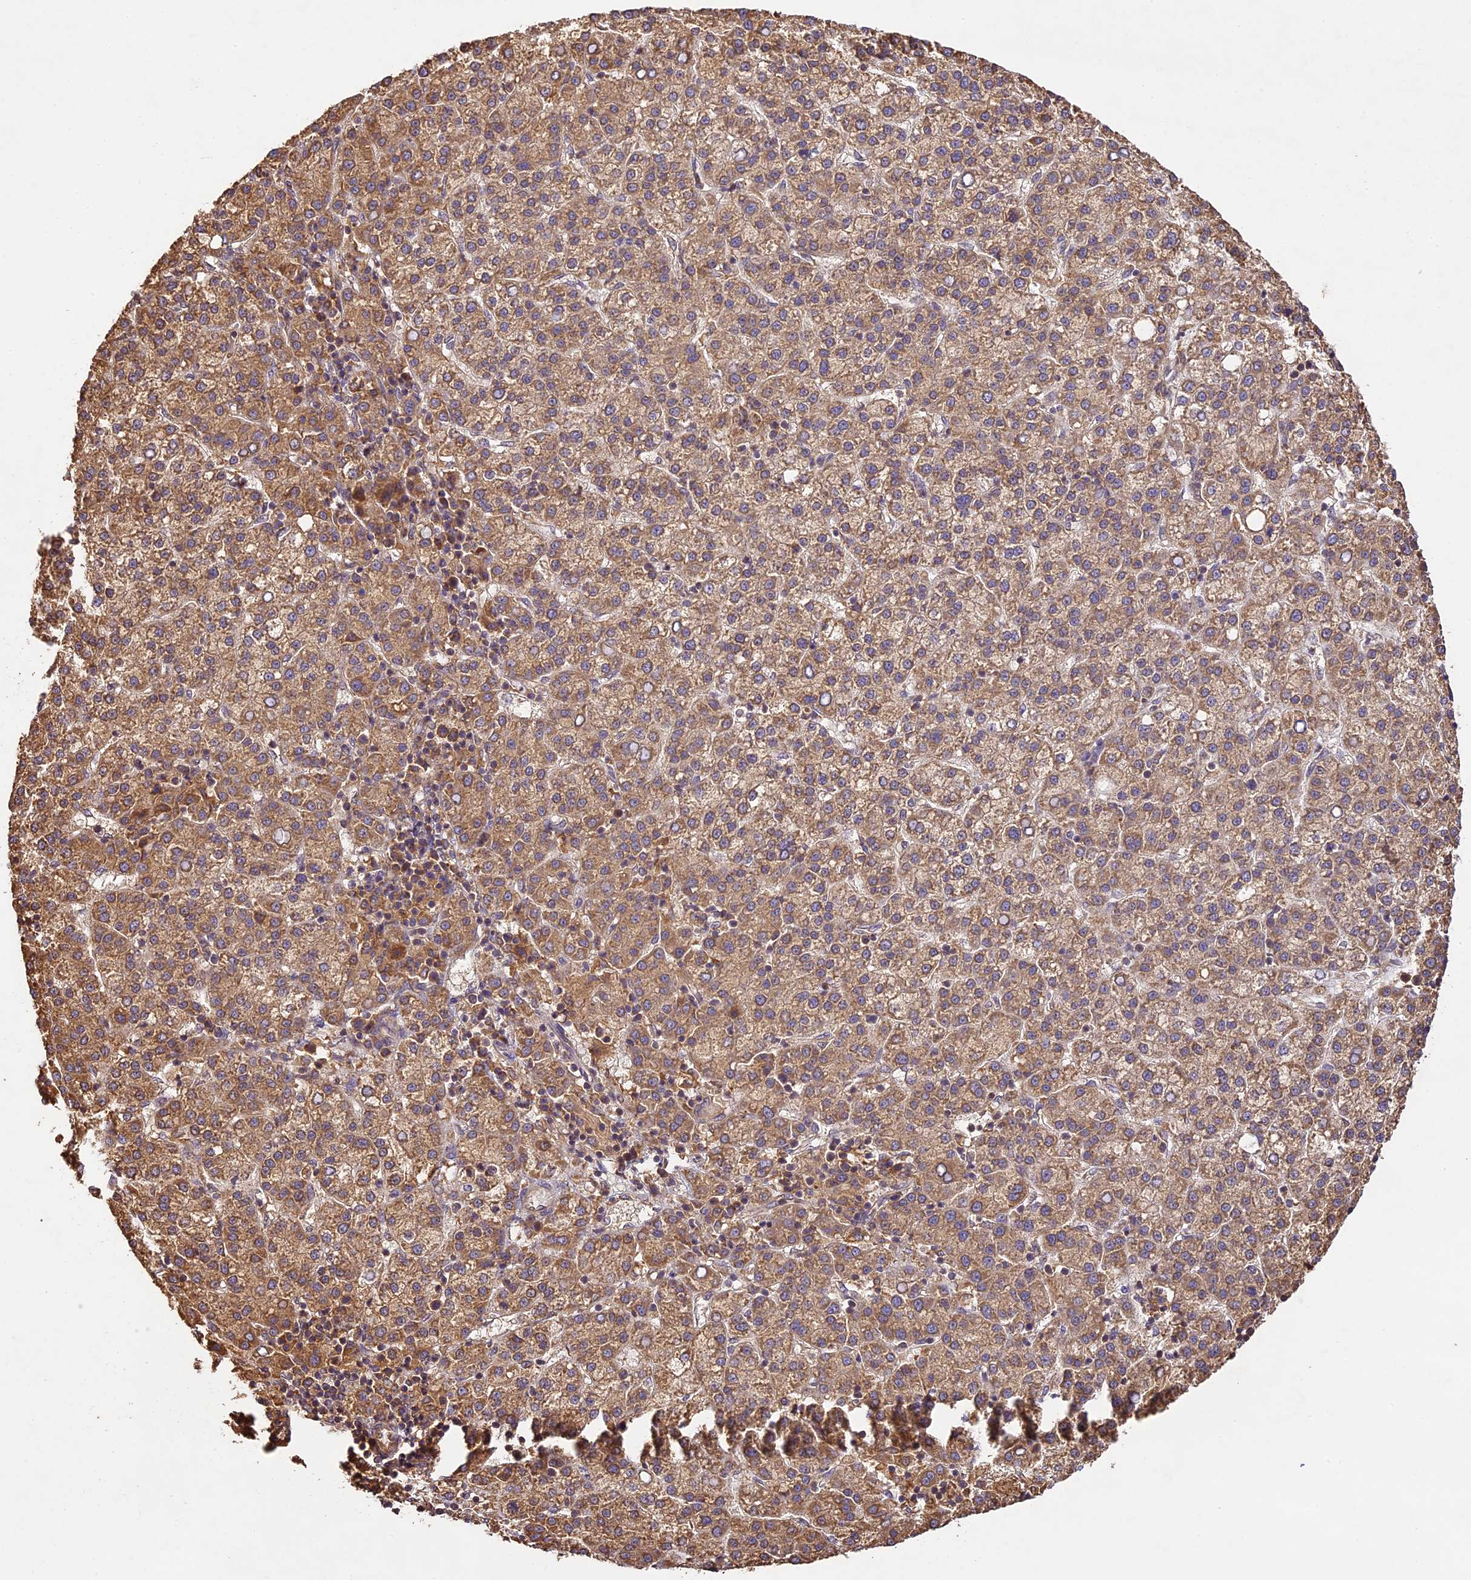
{"staining": {"intensity": "moderate", "quantity": ">75%", "location": "cytoplasmic/membranous"}, "tissue": "liver cancer", "cell_type": "Tumor cells", "image_type": "cancer", "snomed": [{"axis": "morphology", "description": "Carcinoma, Hepatocellular, NOS"}, {"axis": "topography", "description": "Liver"}], "caption": "The image reveals a brown stain indicating the presence of a protein in the cytoplasmic/membranous of tumor cells in hepatocellular carcinoma (liver). Immunohistochemistry stains the protein of interest in brown and the nuclei are stained blue.", "gene": "BRAP", "patient": {"sex": "female", "age": 58}}